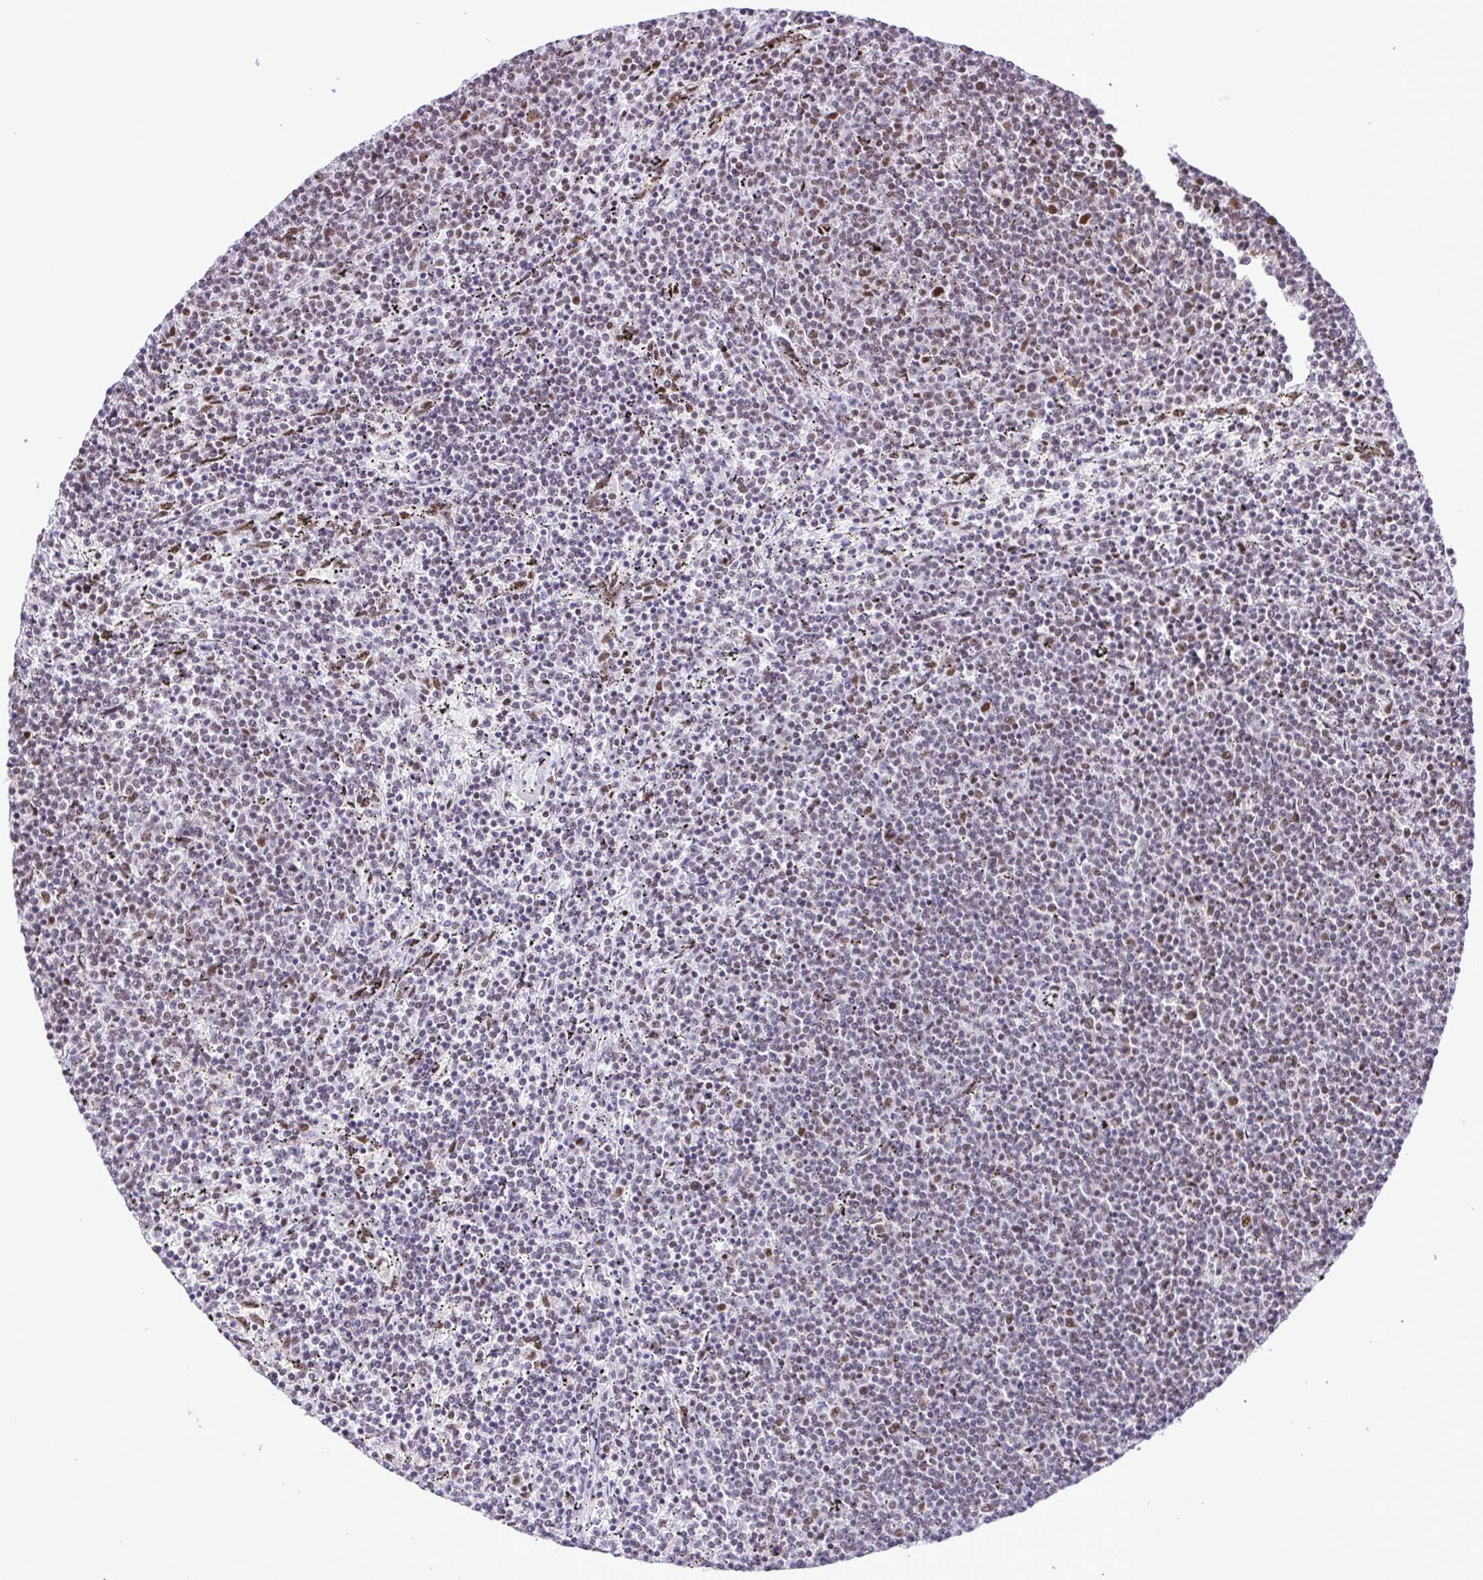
{"staining": {"intensity": "negative", "quantity": "none", "location": "none"}, "tissue": "lymphoma", "cell_type": "Tumor cells", "image_type": "cancer", "snomed": [{"axis": "morphology", "description": "Malignant lymphoma, non-Hodgkin's type, Low grade"}, {"axis": "topography", "description": "Spleen"}], "caption": "High power microscopy histopathology image of an immunohistochemistry photomicrograph of low-grade malignant lymphoma, non-Hodgkin's type, revealing no significant staining in tumor cells.", "gene": "TRIM28", "patient": {"sex": "female", "age": 50}}